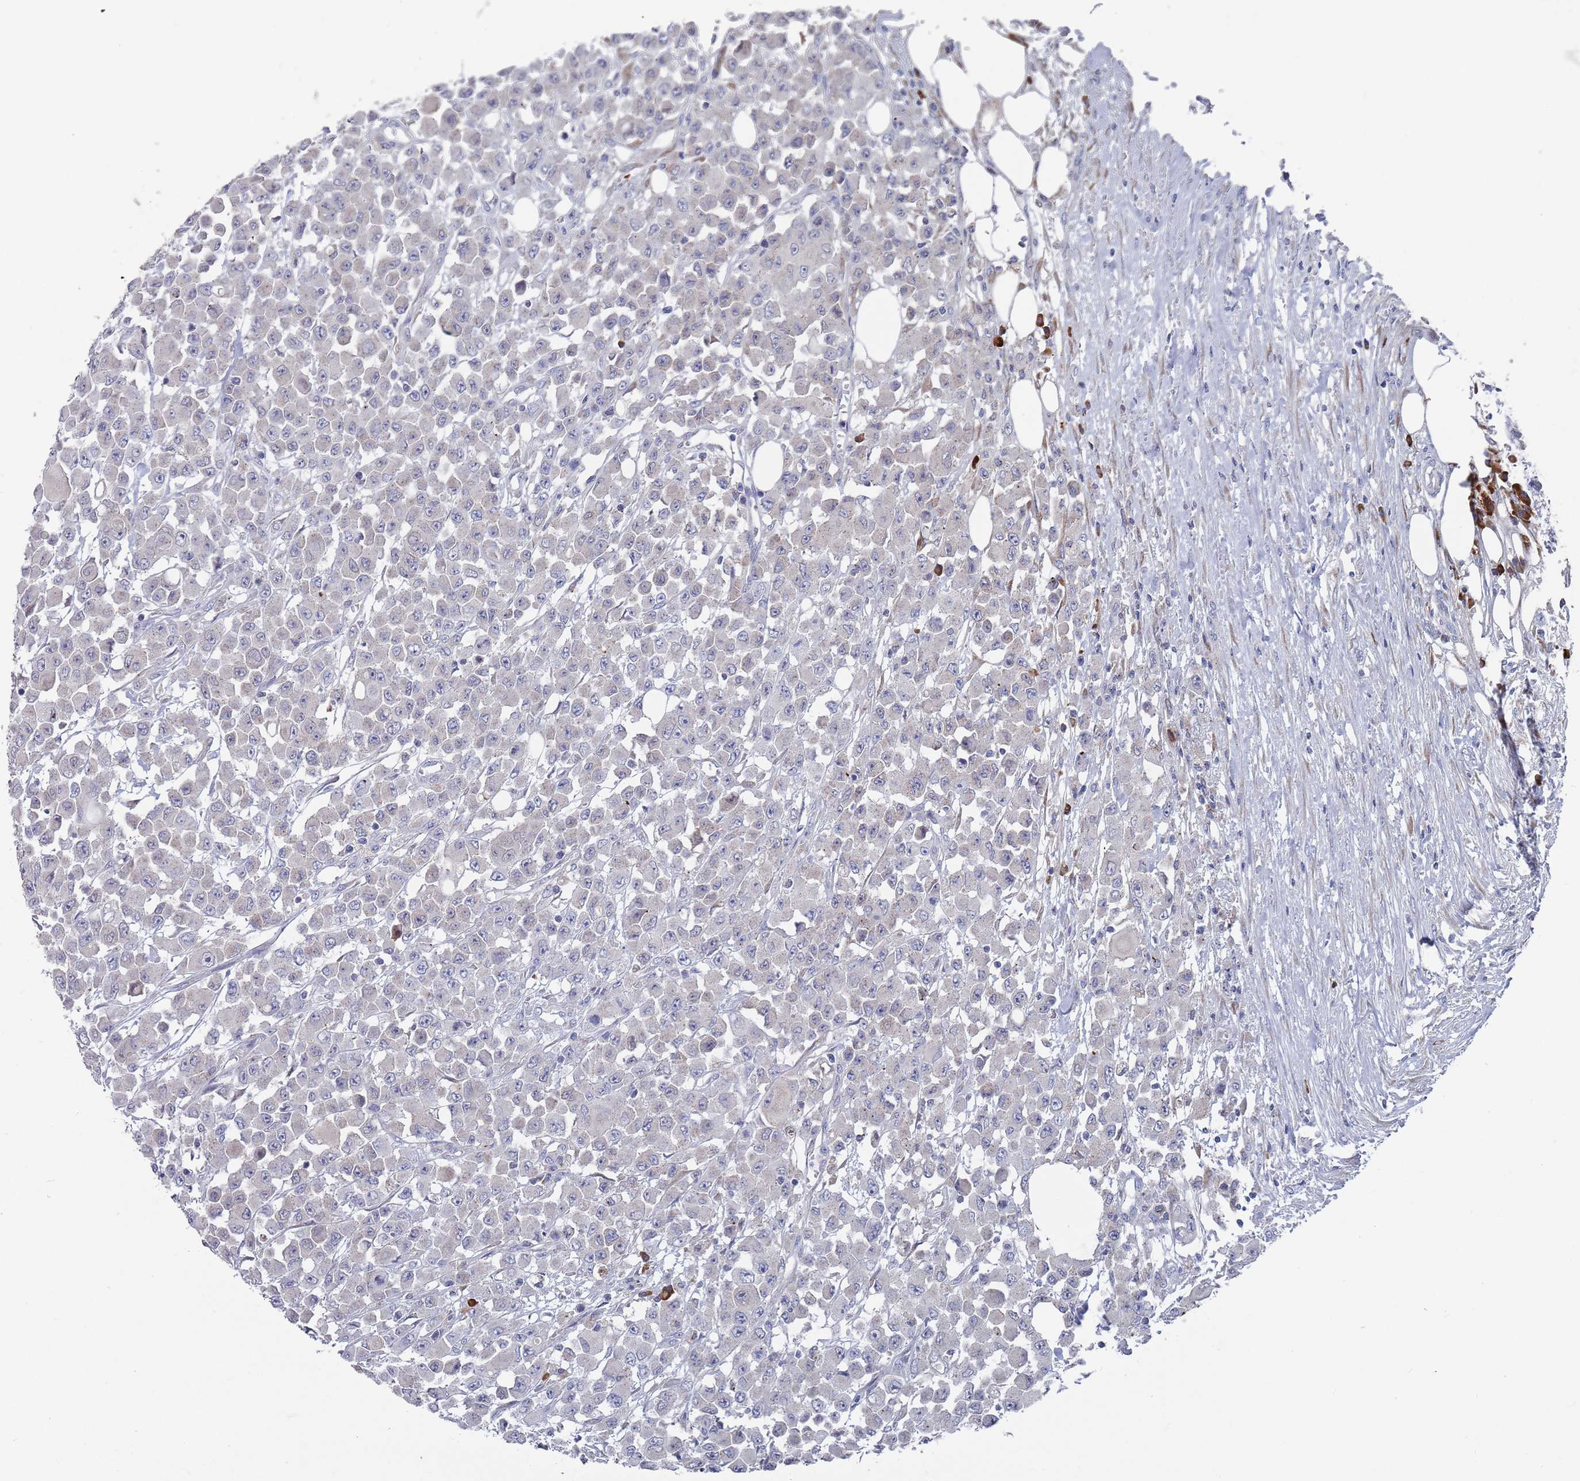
{"staining": {"intensity": "negative", "quantity": "none", "location": "none"}, "tissue": "colorectal cancer", "cell_type": "Tumor cells", "image_type": "cancer", "snomed": [{"axis": "morphology", "description": "Adenocarcinoma, NOS"}, {"axis": "topography", "description": "Colon"}], "caption": "Tumor cells show no significant protein staining in adenocarcinoma (colorectal).", "gene": "MAT1A", "patient": {"sex": "male", "age": 51}}